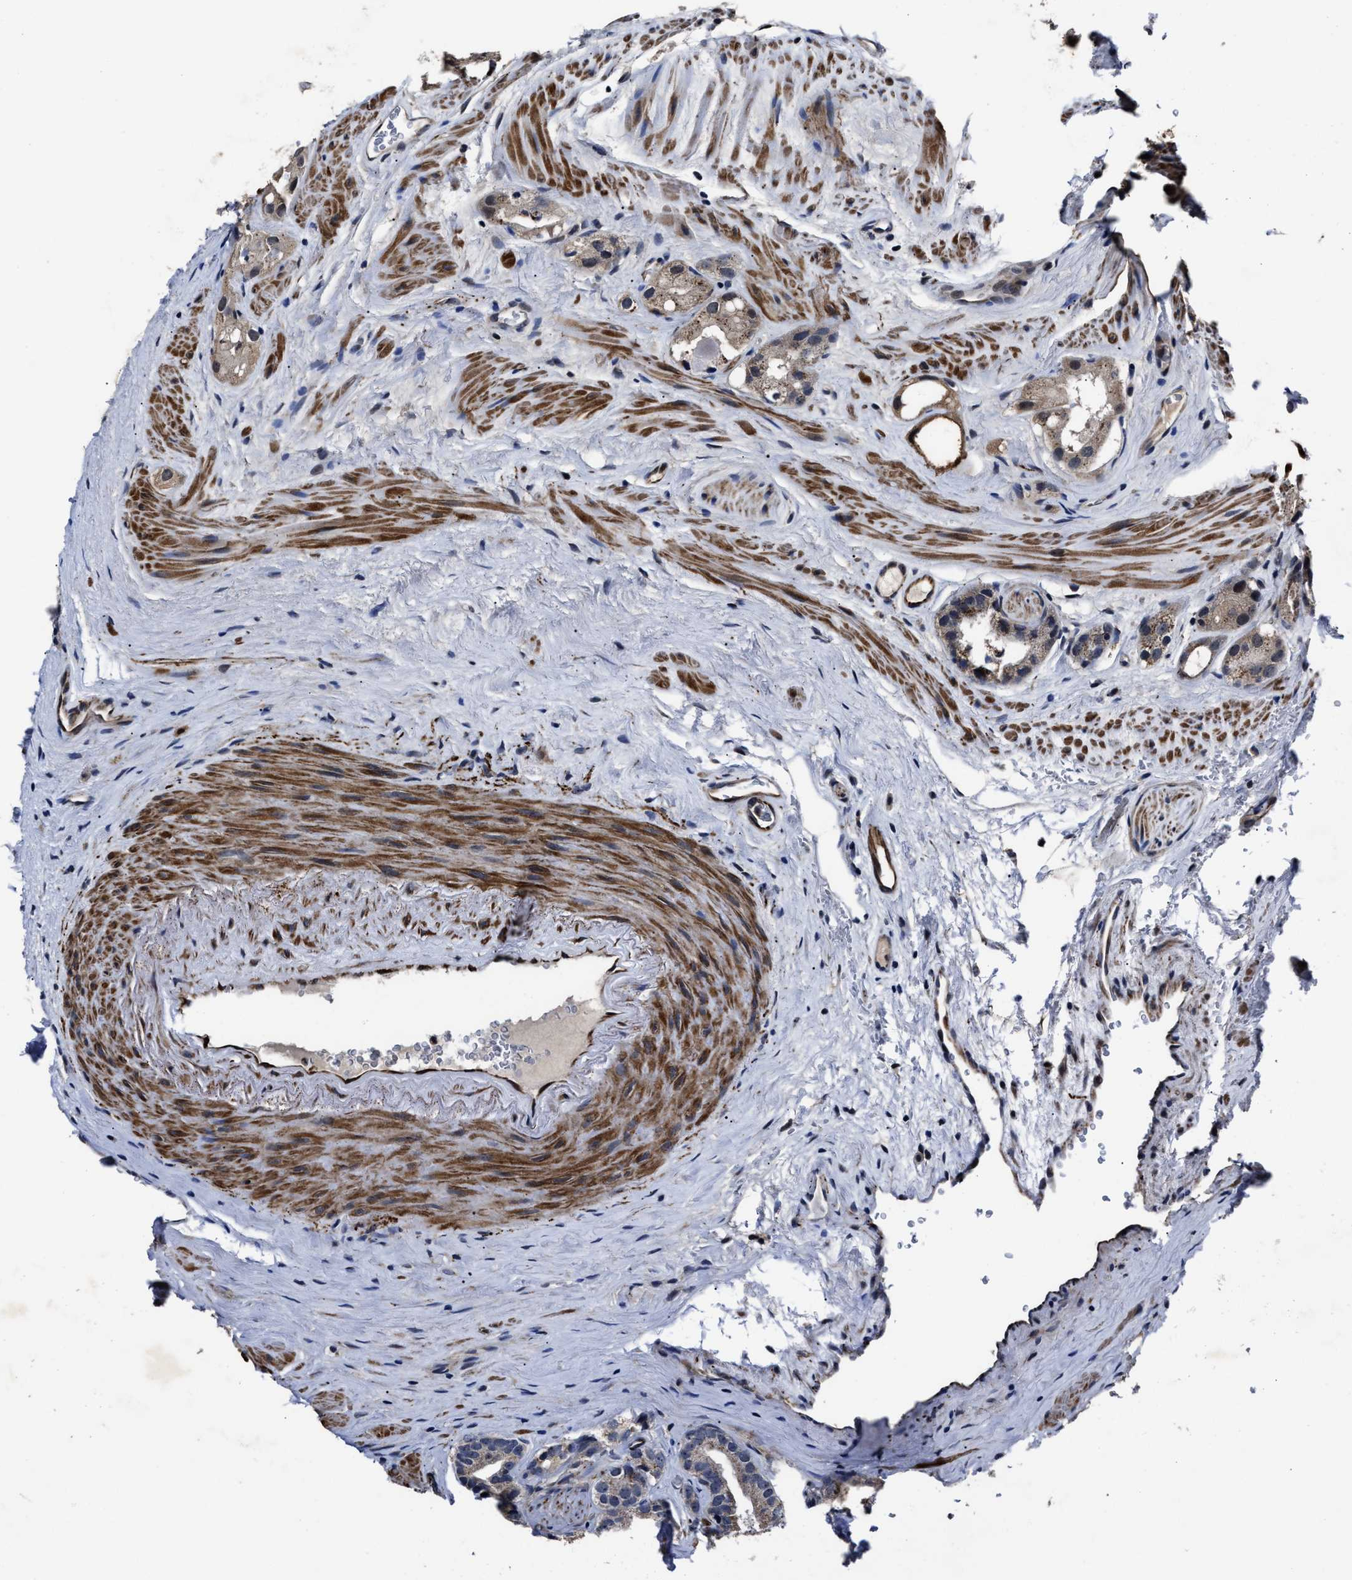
{"staining": {"intensity": "moderate", "quantity": "<25%", "location": "cytoplasmic/membranous"}, "tissue": "prostate cancer", "cell_type": "Tumor cells", "image_type": "cancer", "snomed": [{"axis": "morphology", "description": "Adenocarcinoma, High grade"}, {"axis": "topography", "description": "Prostate"}], "caption": "This micrograph shows IHC staining of human prostate high-grade adenocarcinoma, with low moderate cytoplasmic/membranous expression in approximately <25% of tumor cells.", "gene": "RSBN1L", "patient": {"sex": "male", "age": 63}}